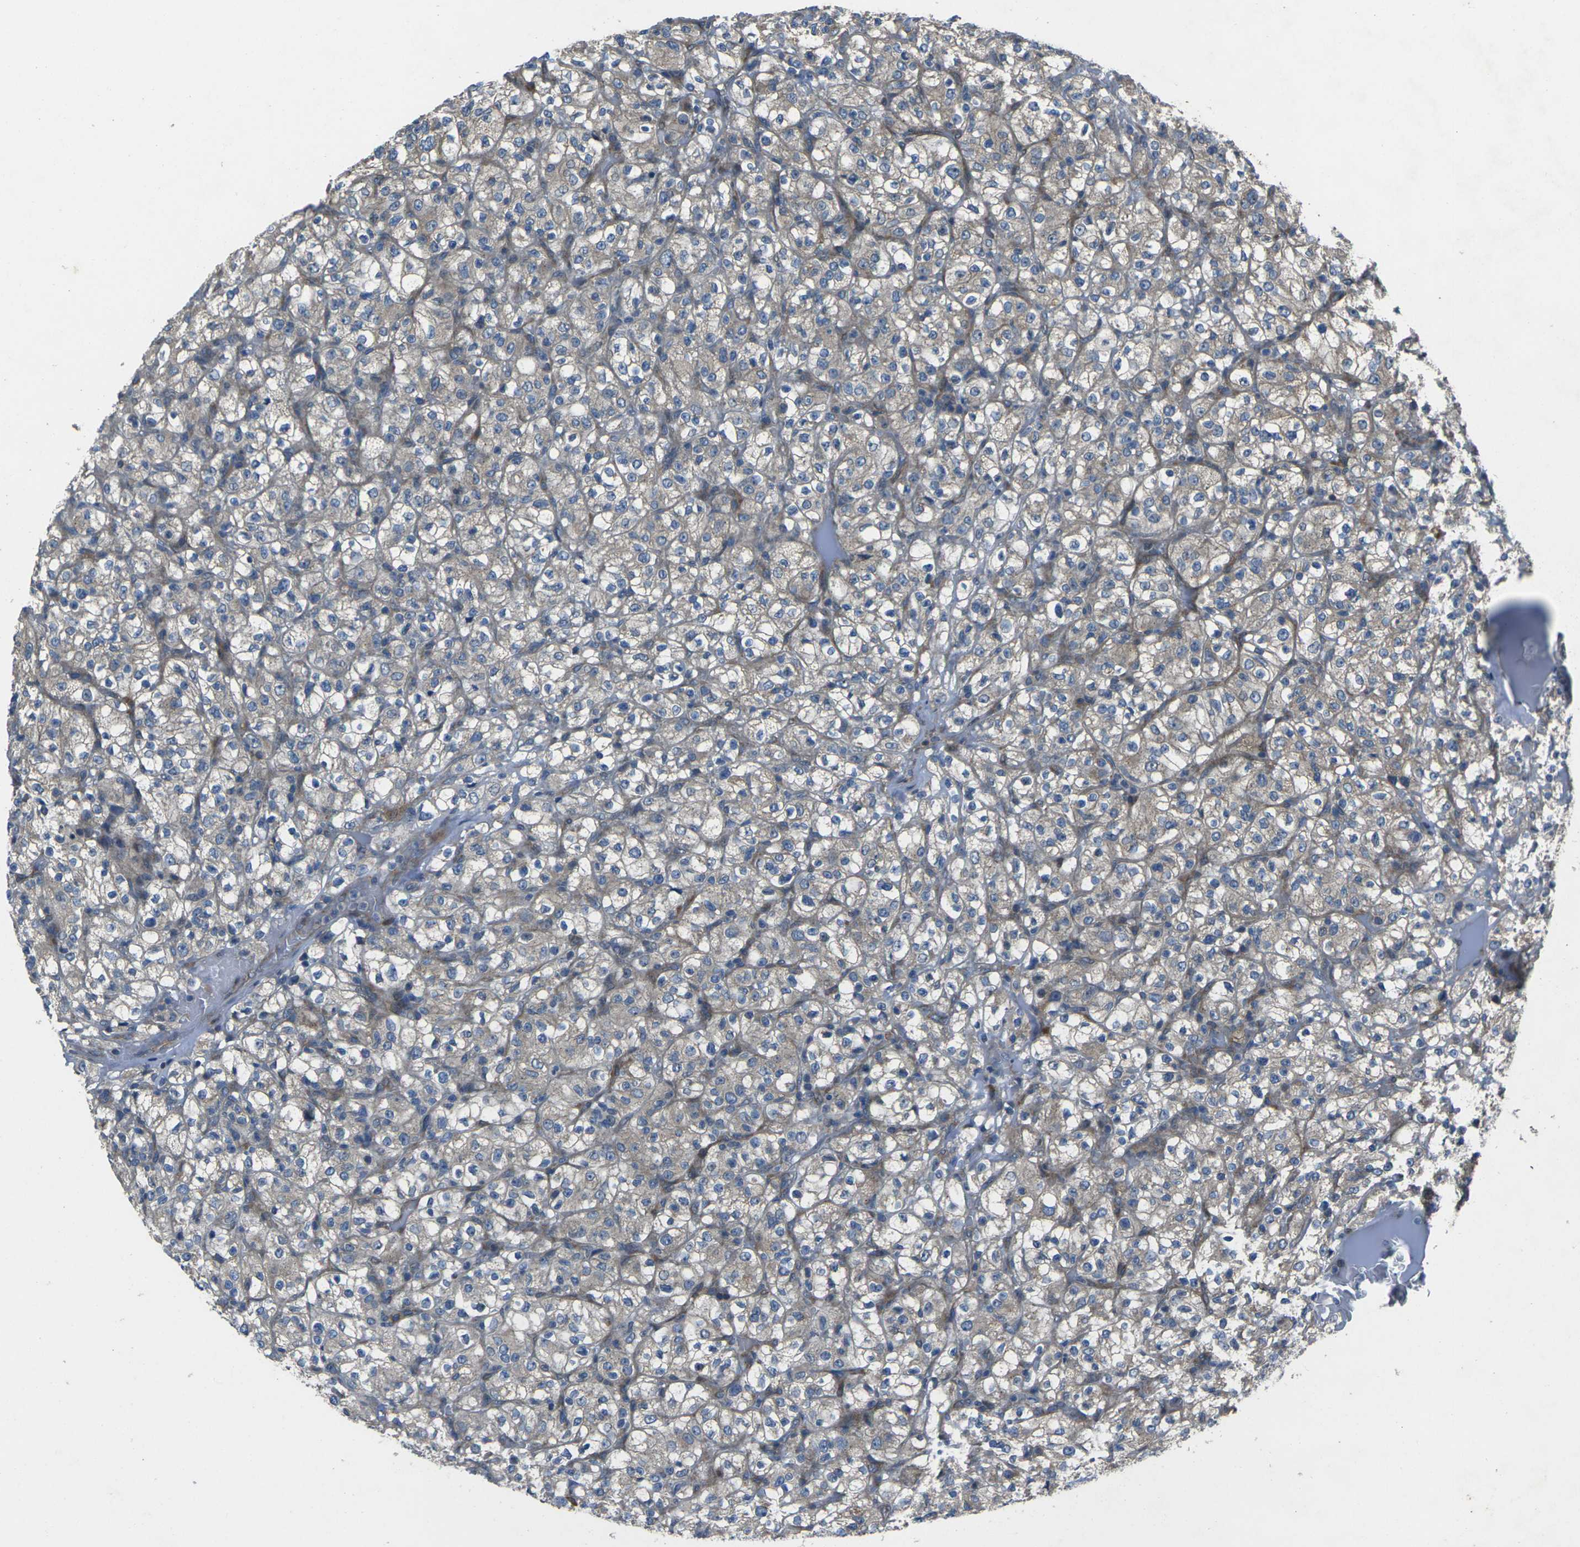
{"staining": {"intensity": "weak", "quantity": ">75%", "location": "cytoplasmic/membranous"}, "tissue": "renal cancer", "cell_type": "Tumor cells", "image_type": "cancer", "snomed": [{"axis": "morphology", "description": "Normal tissue, NOS"}, {"axis": "morphology", "description": "Adenocarcinoma, NOS"}, {"axis": "topography", "description": "Kidney"}], "caption": "Immunohistochemical staining of adenocarcinoma (renal) demonstrates low levels of weak cytoplasmic/membranous protein positivity in approximately >75% of tumor cells.", "gene": "EDNRA", "patient": {"sex": "female", "age": 72}}